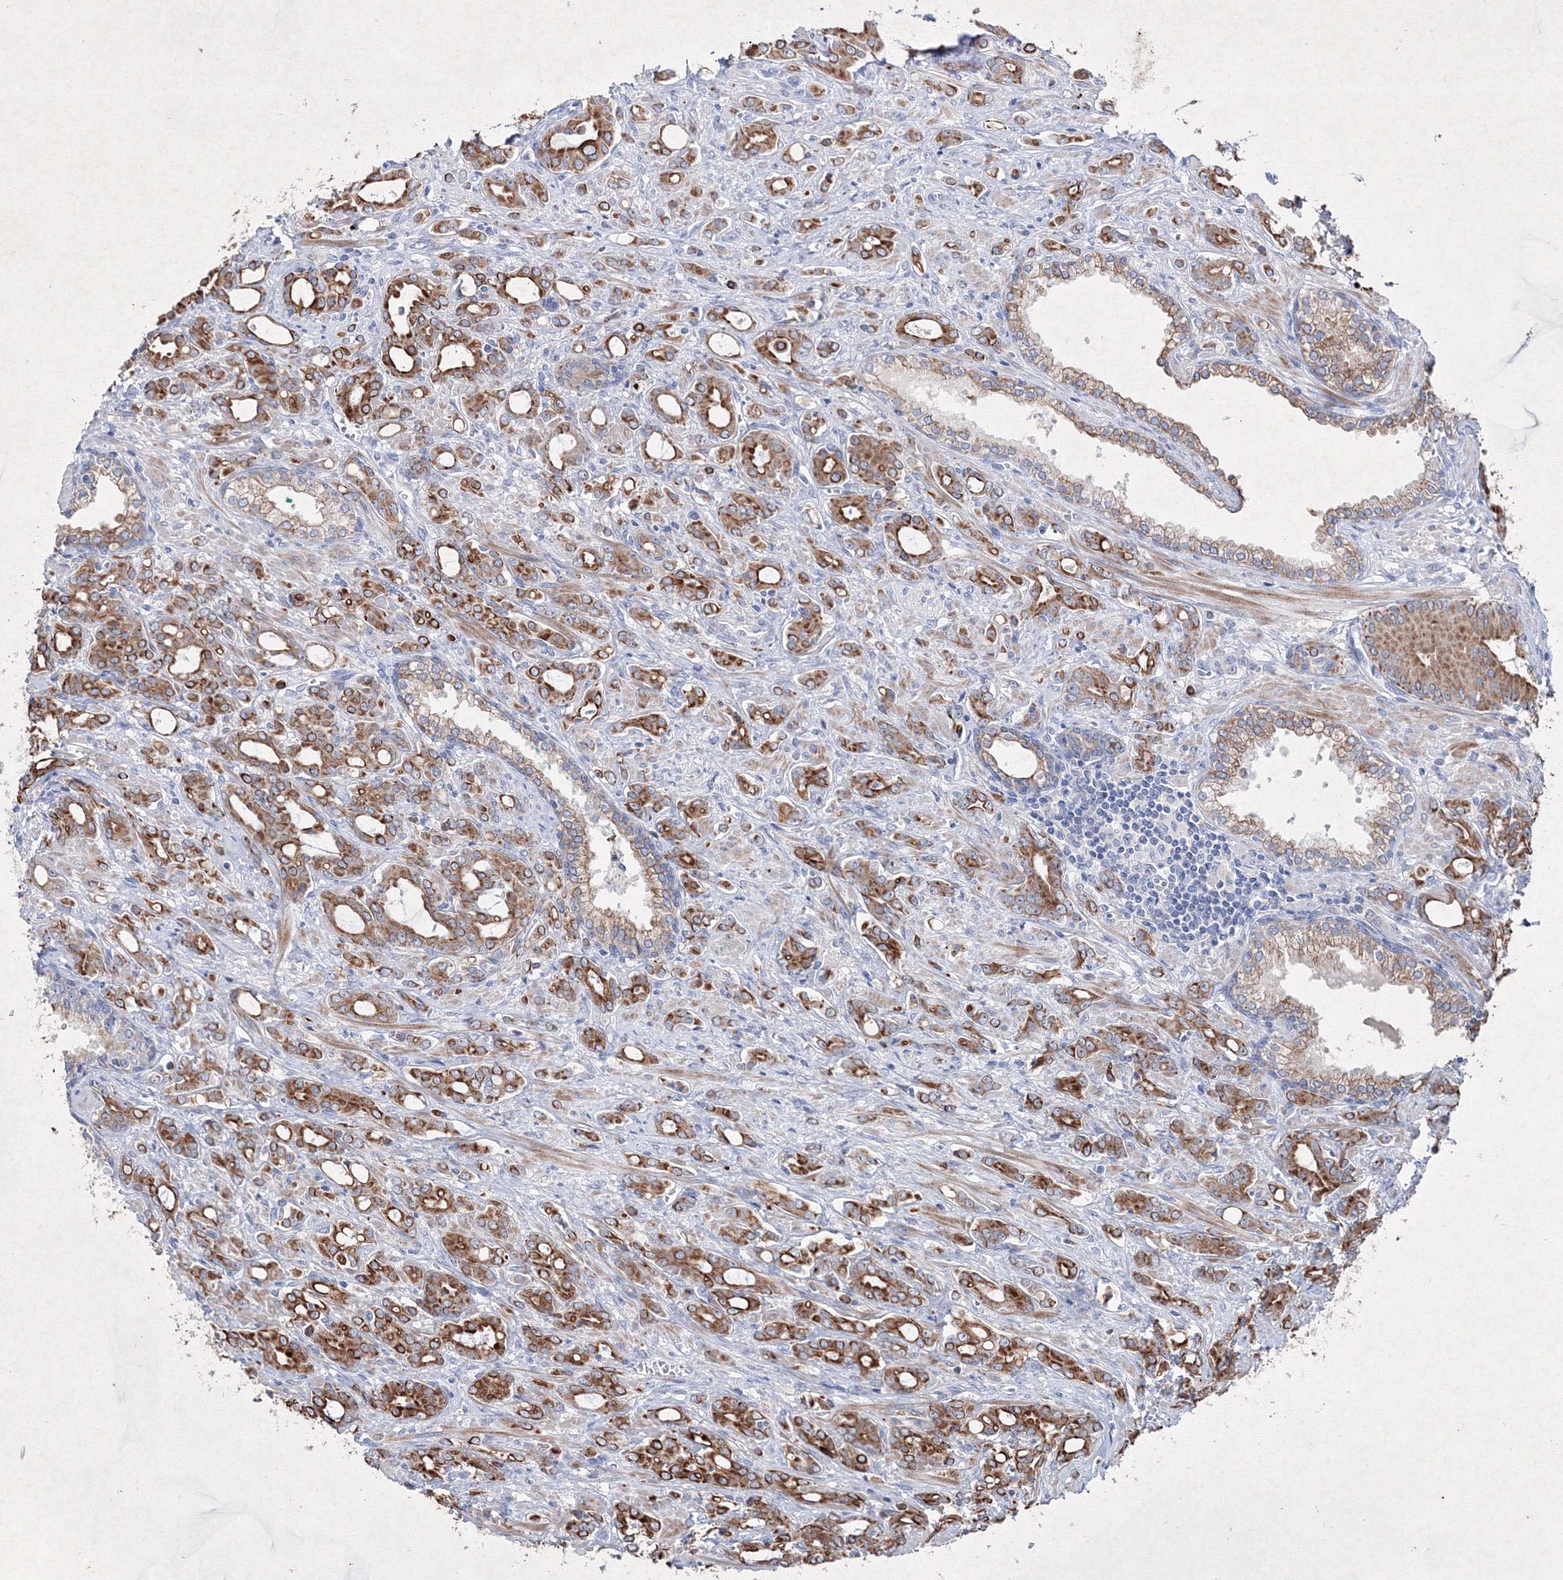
{"staining": {"intensity": "strong", "quantity": ">75%", "location": "cytoplasmic/membranous"}, "tissue": "prostate cancer", "cell_type": "Tumor cells", "image_type": "cancer", "snomed": [{"axis": "morphology", "description": "Adenocarcinoma, High grade"}, {"axis": "topography", "description": "Prostate"}], "caption": "Immunohistochemical staining of human prostate adenocarcinoma (high-grade) demonstrates high levels of strong cytoplasmic/membranous staining in about >75% of tumor cells.", "gene": "SMIM29", "patient": {"sex": "male", "age": 72}}